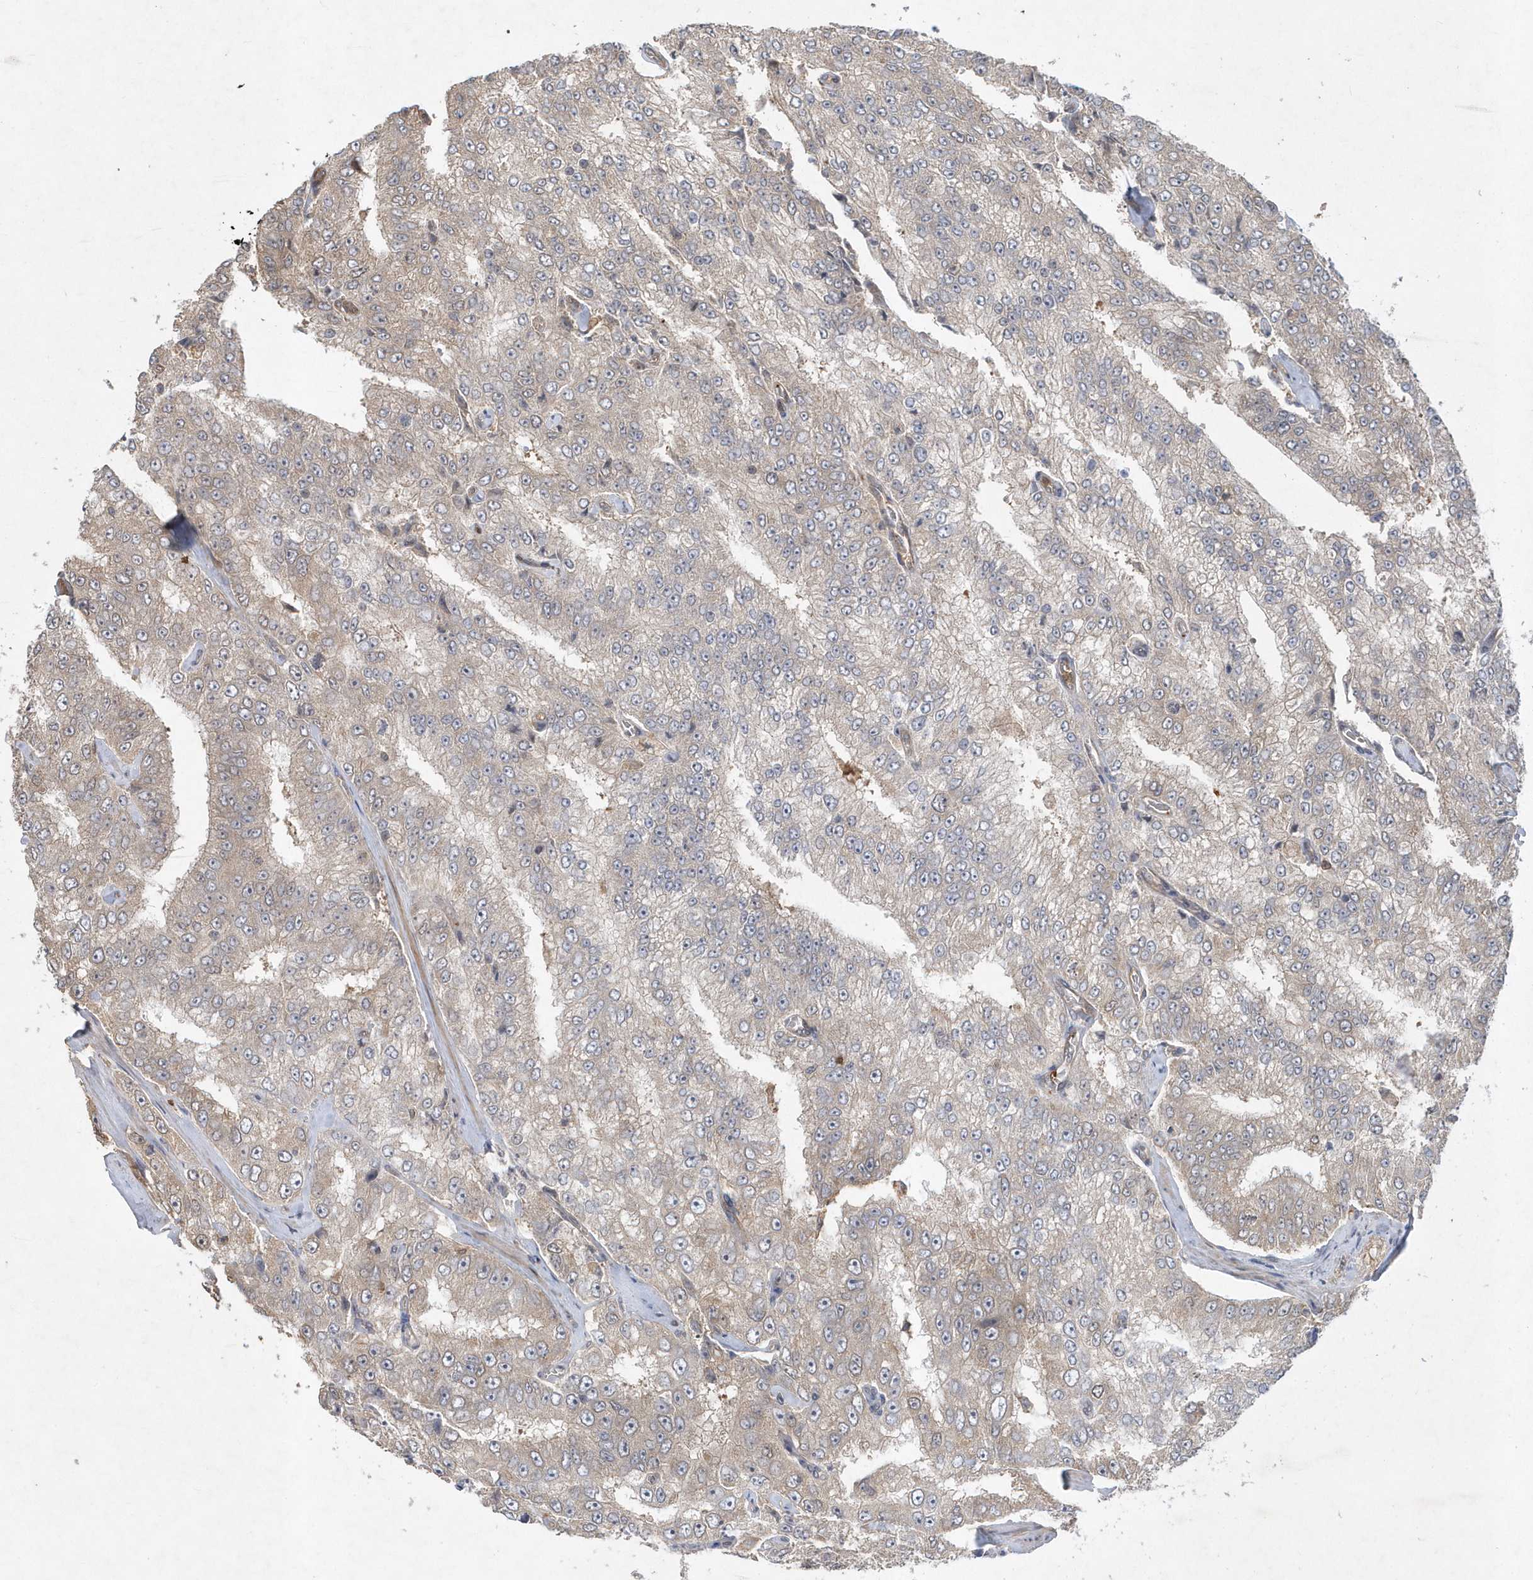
{"staining": {"intensity": "moderate", "quantity": "<25%", "location": "cytoplasmic/membranous"}, "tissue": "prostate cancer", "cell_type": "Tumor cells", "image_type": "cancer", "snomed": [{"axis": "morphology", "description": "Adenocarcinoma, High grade"}, {"axis": "topography", "description": "Prostate"}], "caption": "Immunohistochemical staining of human high-grade adenocarcinoma (prostate) displays moderate cytoplasmic/membranous protein staining in approximately <25% of tumor cells.", "gene": "ACYP1", "patient": {"sex": "male", "age": 58}}